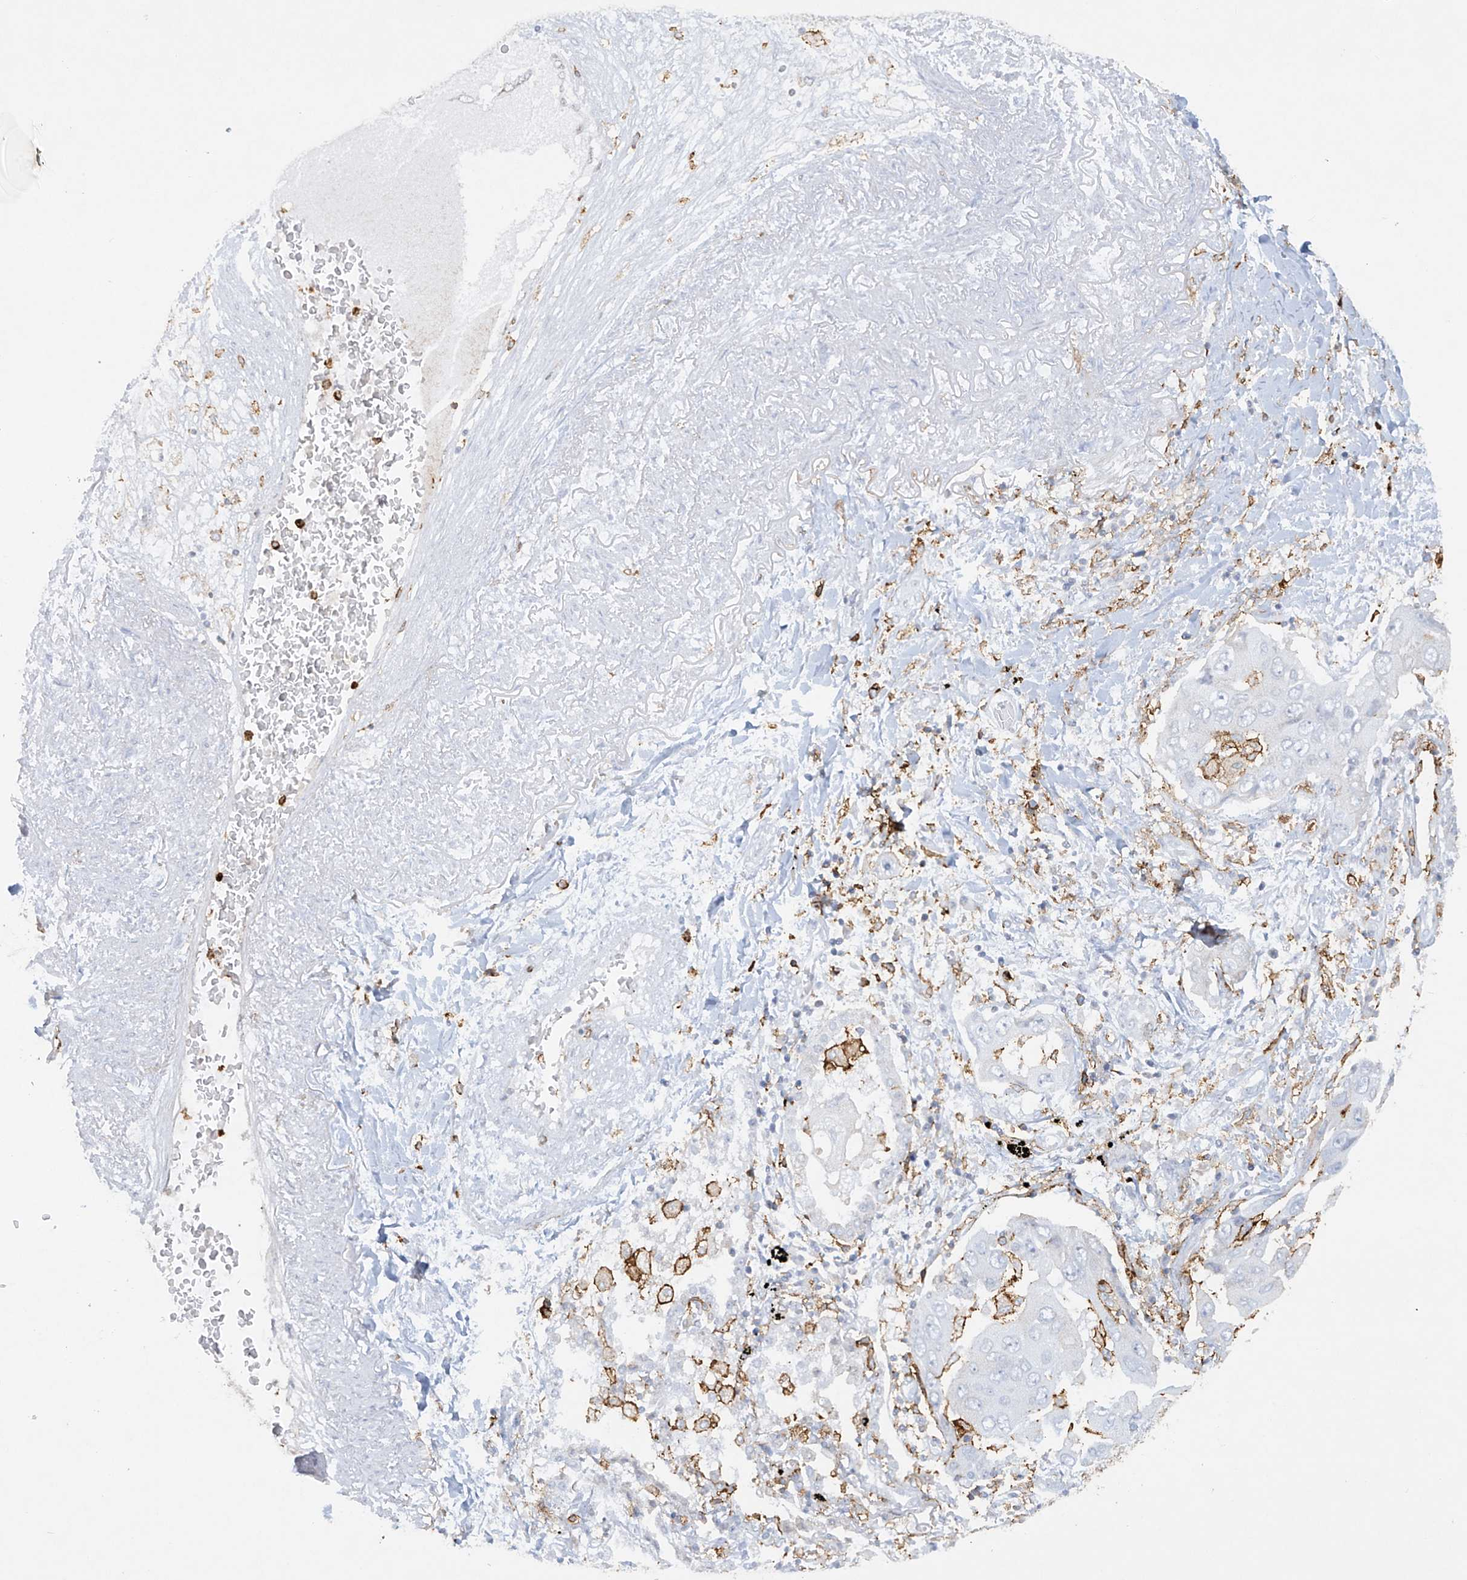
{"staining": {"intensity": "negative", "quantity": "none", "location": "none"}, "tissue": "lung cancer", "cell_type": "Tumor cells", "image_type": "cancer", "snomed": [{"axis": "morphology", "description": "Adenocarcinoma, NOS"}, {"axis": "topography", "description": "Lung"}], "caption": "Human lung cancer (adenocarcinoma) stained for a protein using IHC exhibits no staining in tumor cells.", "gene": "FCGR3A", "patient": {"sex": "female", "age": 65}}